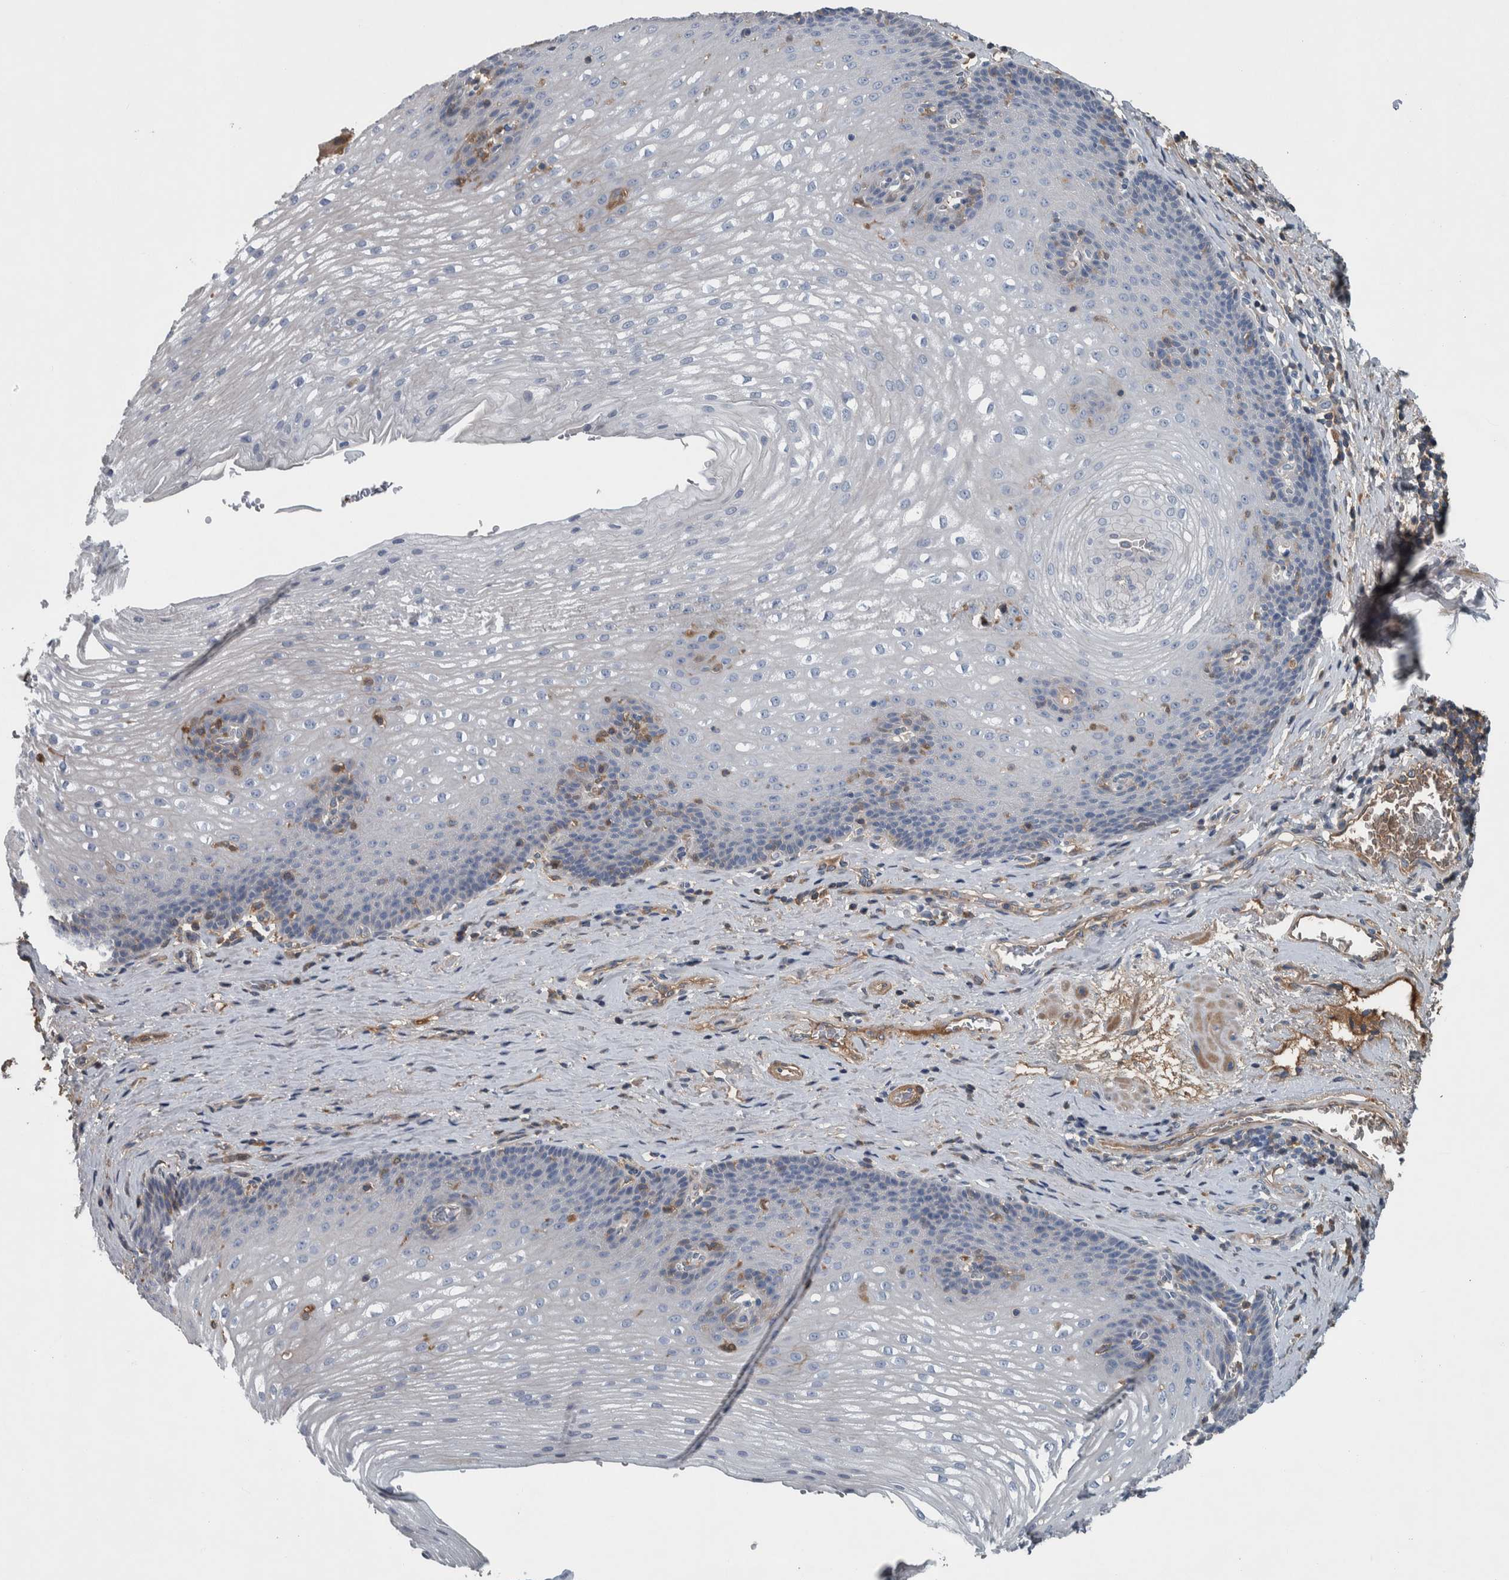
{"staining": {"intensity": "weak", "quantity": "<25%", "location": "cytoplasmic/membranous"}, "tissue": "esophagus", "cell_type": "Squamous epithelial cells", "image_type": "normal", "snomed": [{"axis": "morphology", "description": "Normal tissue, NOS"}, {"axis": "topography", "description": "Esophagus"}], "caption": "An immunohistochemistry (IHC) image of normal esophagus is shown. There is no staining in squamous epithelial cells of esophagus.", "gene": "SERPINC1", "patient": {"sex": "male", "age": 48}}